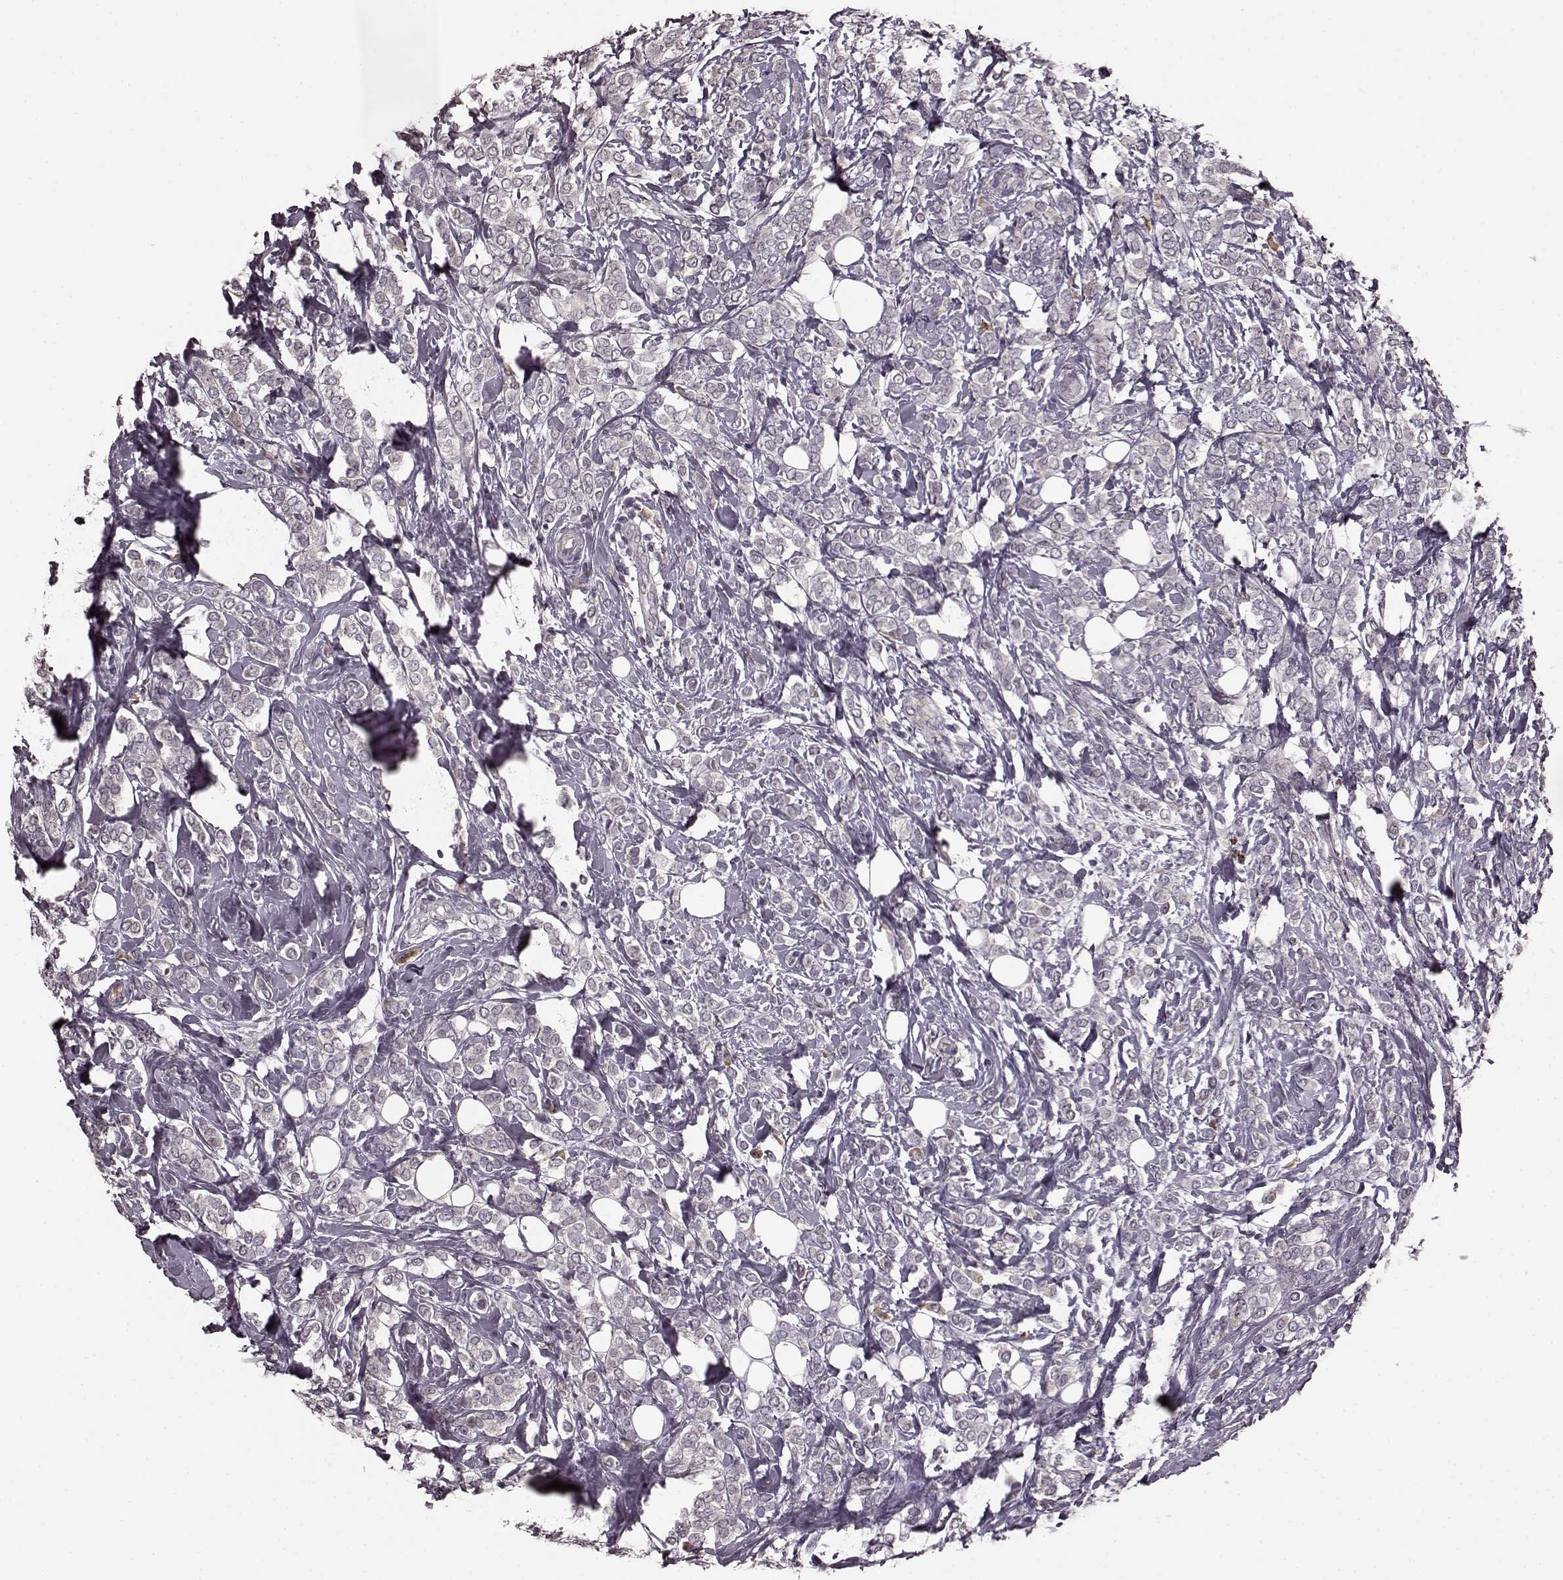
{"staining": {"intensity": "negative", "quantity": "none", "location": "none"}, "tissue": "breast cancer", "cell_type": "Tumor cells", "image_type": "cancer", "snomed": [{"axis": "morphology", "description": "Lobular carcinoma"}, {"axis": "topography", "description": "Breast"}], "caption": "Protein analysis of breast cancer exhibits no significant expression in tumor cells. (IHC, brightfield microscopy, high magnification).", "gene": "NRL", "patient": {"sex": "female", "age": 49}}